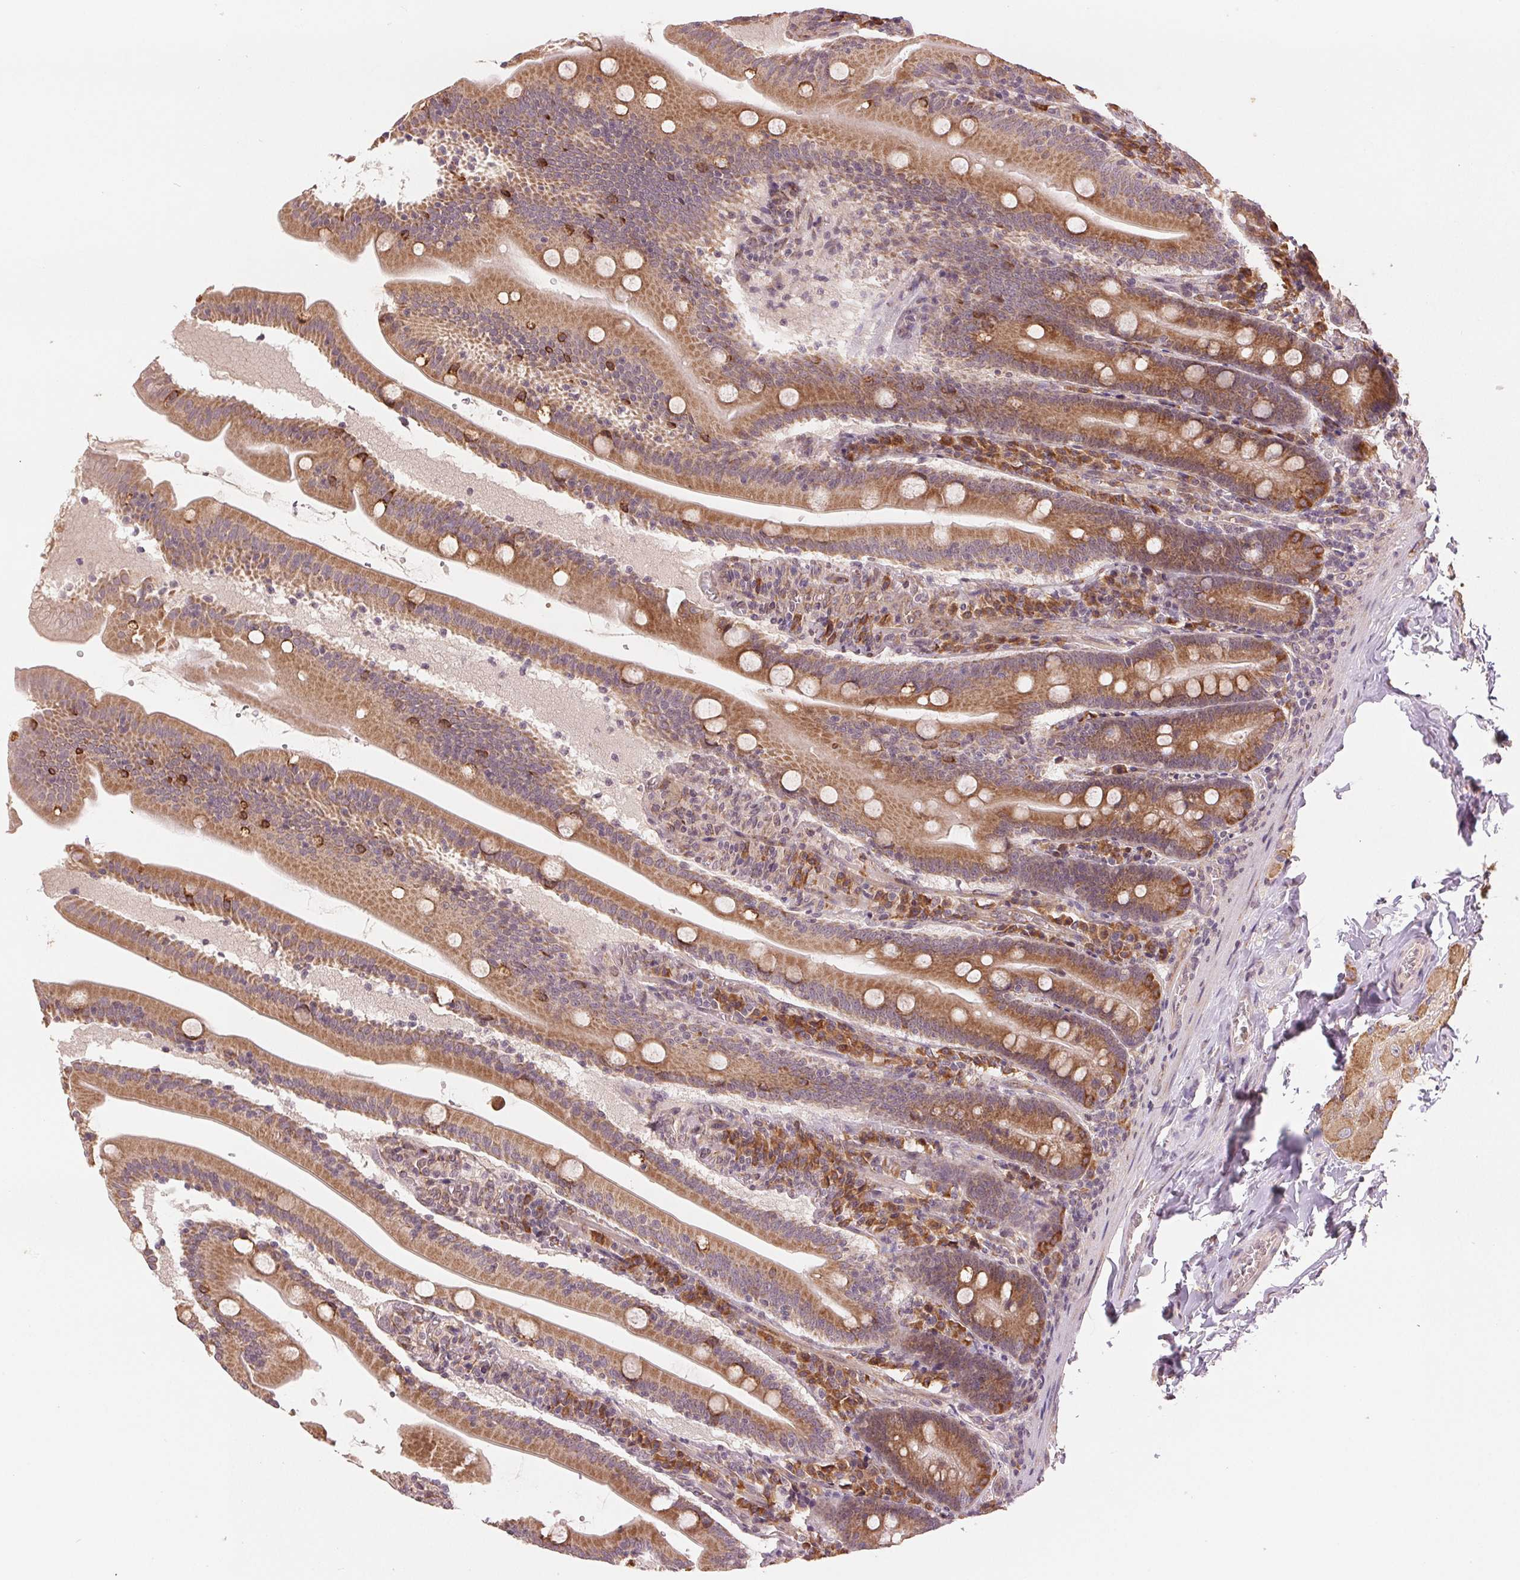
{"staining": {"intensity": "moderate", "quantity": ">75%", "location": "cytoplasmic/membranous"}, "tissue": "small intestine", "cell_type": "Glandular cells", "image_type": "normal", "snomed": [{"axis": "morphology", "description": "Normal tissue, NOS"}, {"axis": "topography", "description": "Small intestine"}], "caption": "Human small intestine stained with a brown dye shows moderate cytoplasmic/membranous positive staining in about >75% of glandular cells.", "gene": "SLC20A1", "patient": {"sex": "male", "age": 37}}